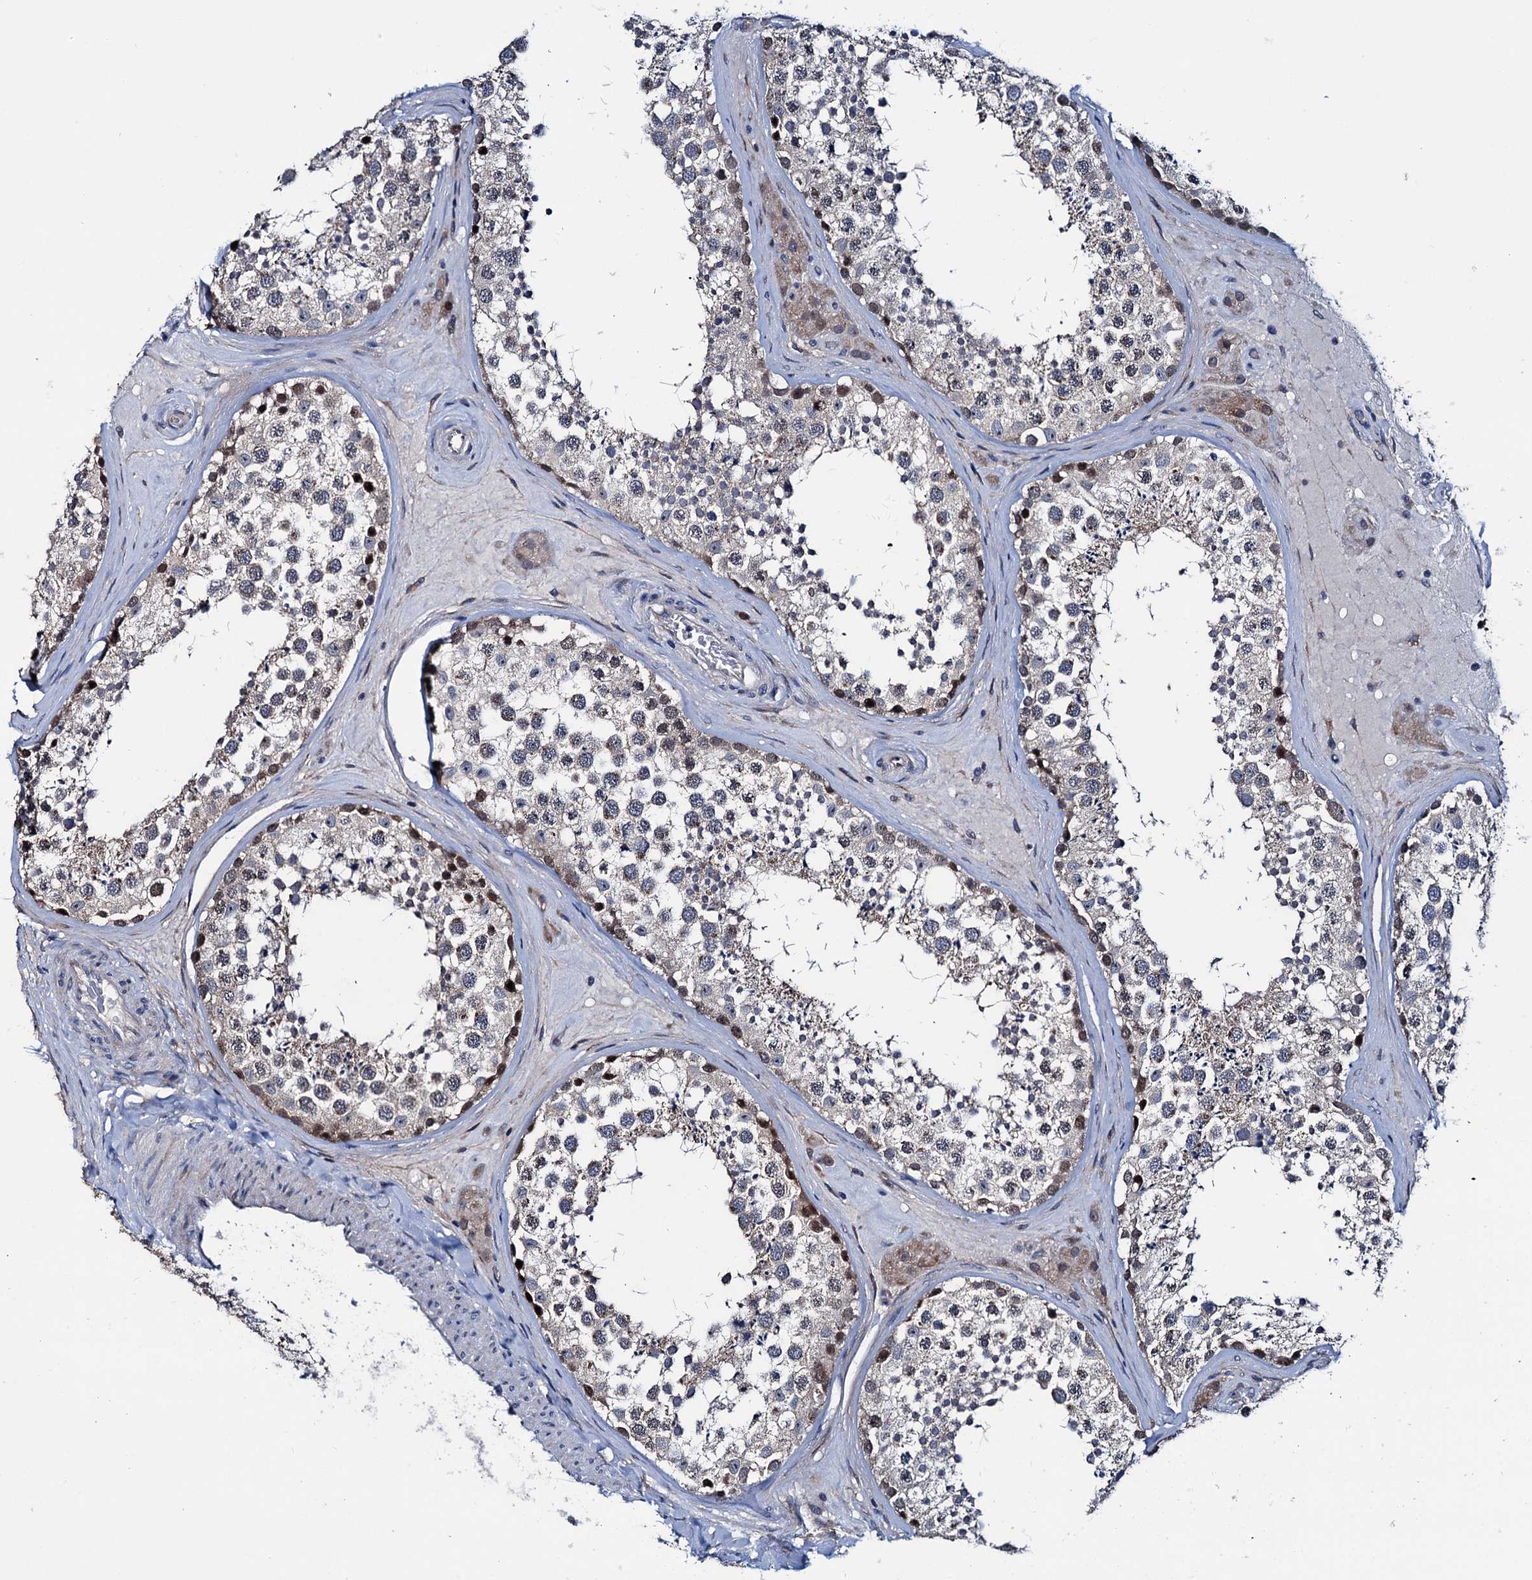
{"staining": {"intensity": "moderate", "quantity": "<25%", "location": "cytoplasmic/membranous,nuclear"}, "tissue": "testis", "cell_type": "Cells in seminiferous ducts", "image_type": "normal", "snomed": [{"axis": "morphology", "description": "Normal tissue, NOS"}, {"axis": "topography", "description": "Testis"}], "caption": "Immunohistochemistry (DAB (3,3'-diaminobenzidine)) staining of unremarkable human testis exhibits moderate cytoplasmic/membranous,nuclear protein expression in approximately <25% of cells in seminiferous ducts.", "gene": "EYA4", "patient": {"sex": "male", "age": 46}}